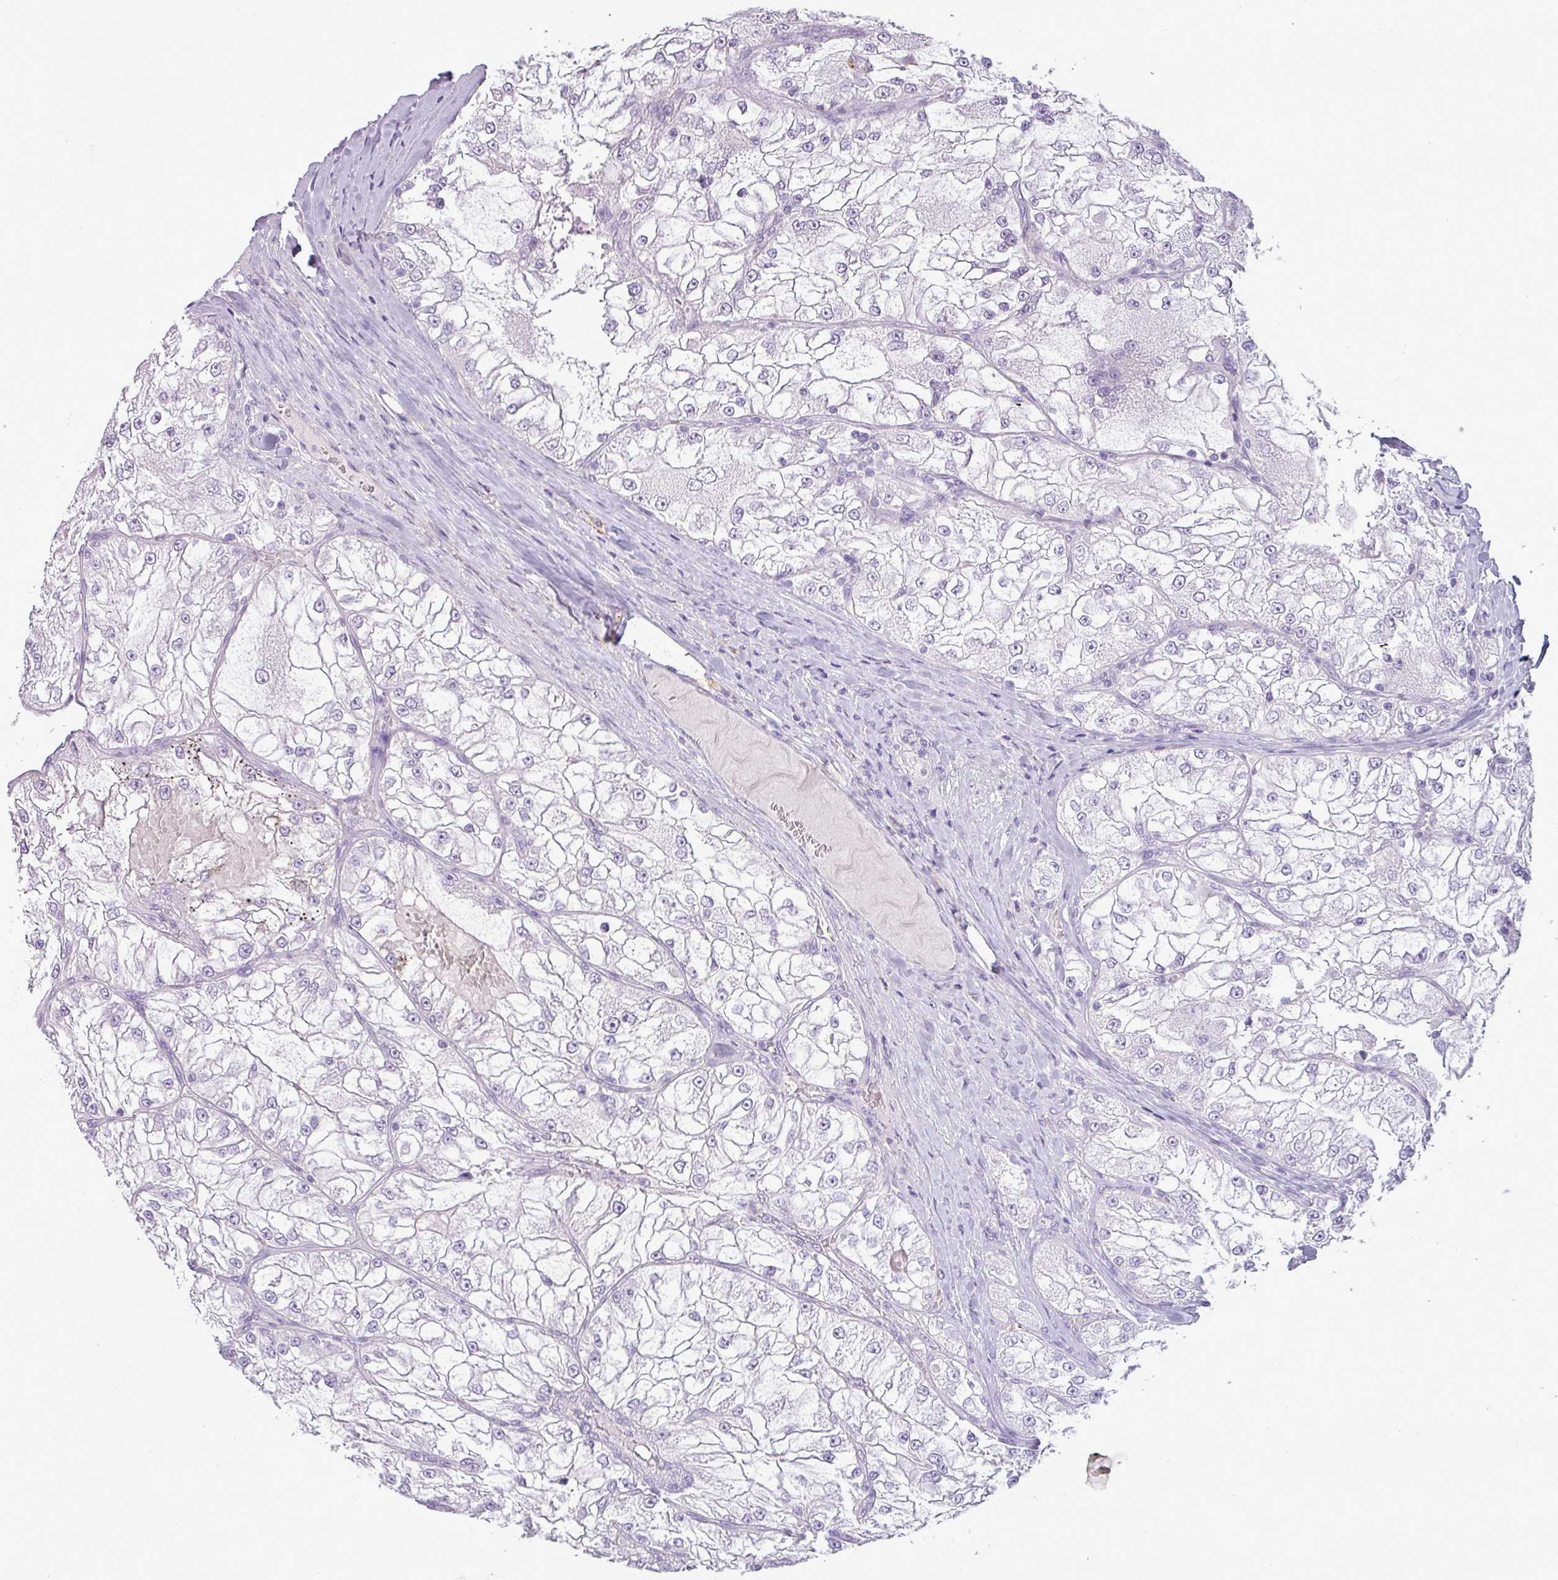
{"staining": {"intensity": "negative", "quantity": "none", "location": "none"}, "tissue": "renal cancer", "cell_type": "Tumor cells", "image_type": "cancer", "snomed": [{"axis": "morphology", "description": "Adenocarcinoma, NOS"}, {"axis": "topography", "description": "Kidney"}], "caption": "A photomicrograph of human renal cancer is negative for staining in tumor cells.", "gene": "TMEM91", "patient": {"sex": "female", "age": 72}}